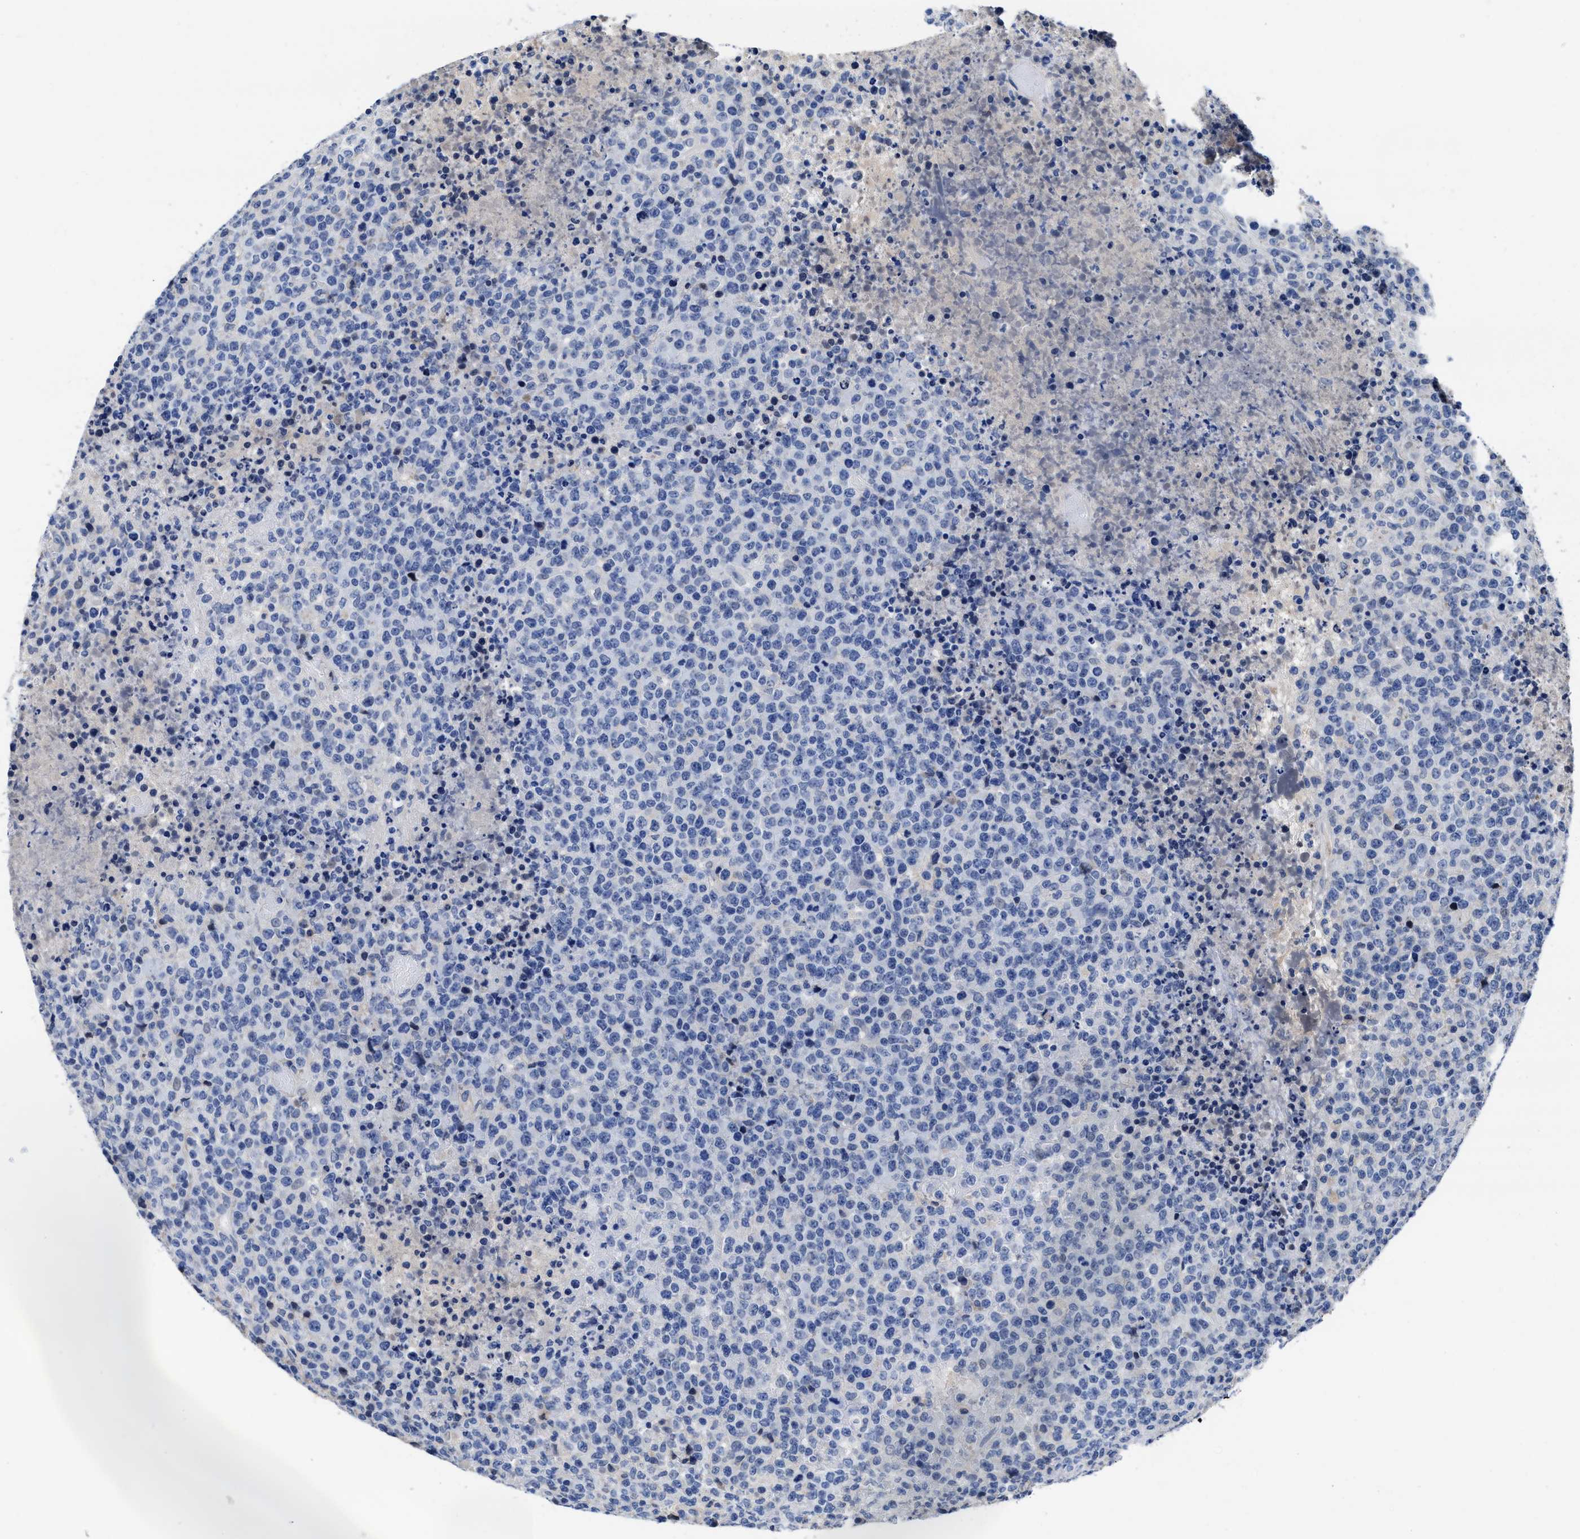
{"staining": {"intensity": "negative", "quantity": "none", "location": "none"}, "tissue": "lymphoma", "cell_type": "Tumor cells", "image_type": "cancer", "snomed": [{"axis": "morphology", "description": "Malignant lymphoma, non-Hodgkin's type, High grade"}, {"axis": "topography", "description": "Lymph node"}], "caption": "Image shows no protein positivity in tumor cells of lymphoma tissue. (DAB (3,3'-diaminobenzidine) immunohistochemistry visualized using brightfield microscopy, high magnification).", "gene": "HOOK1", "patient": {"sex": "male", "age": 13}}